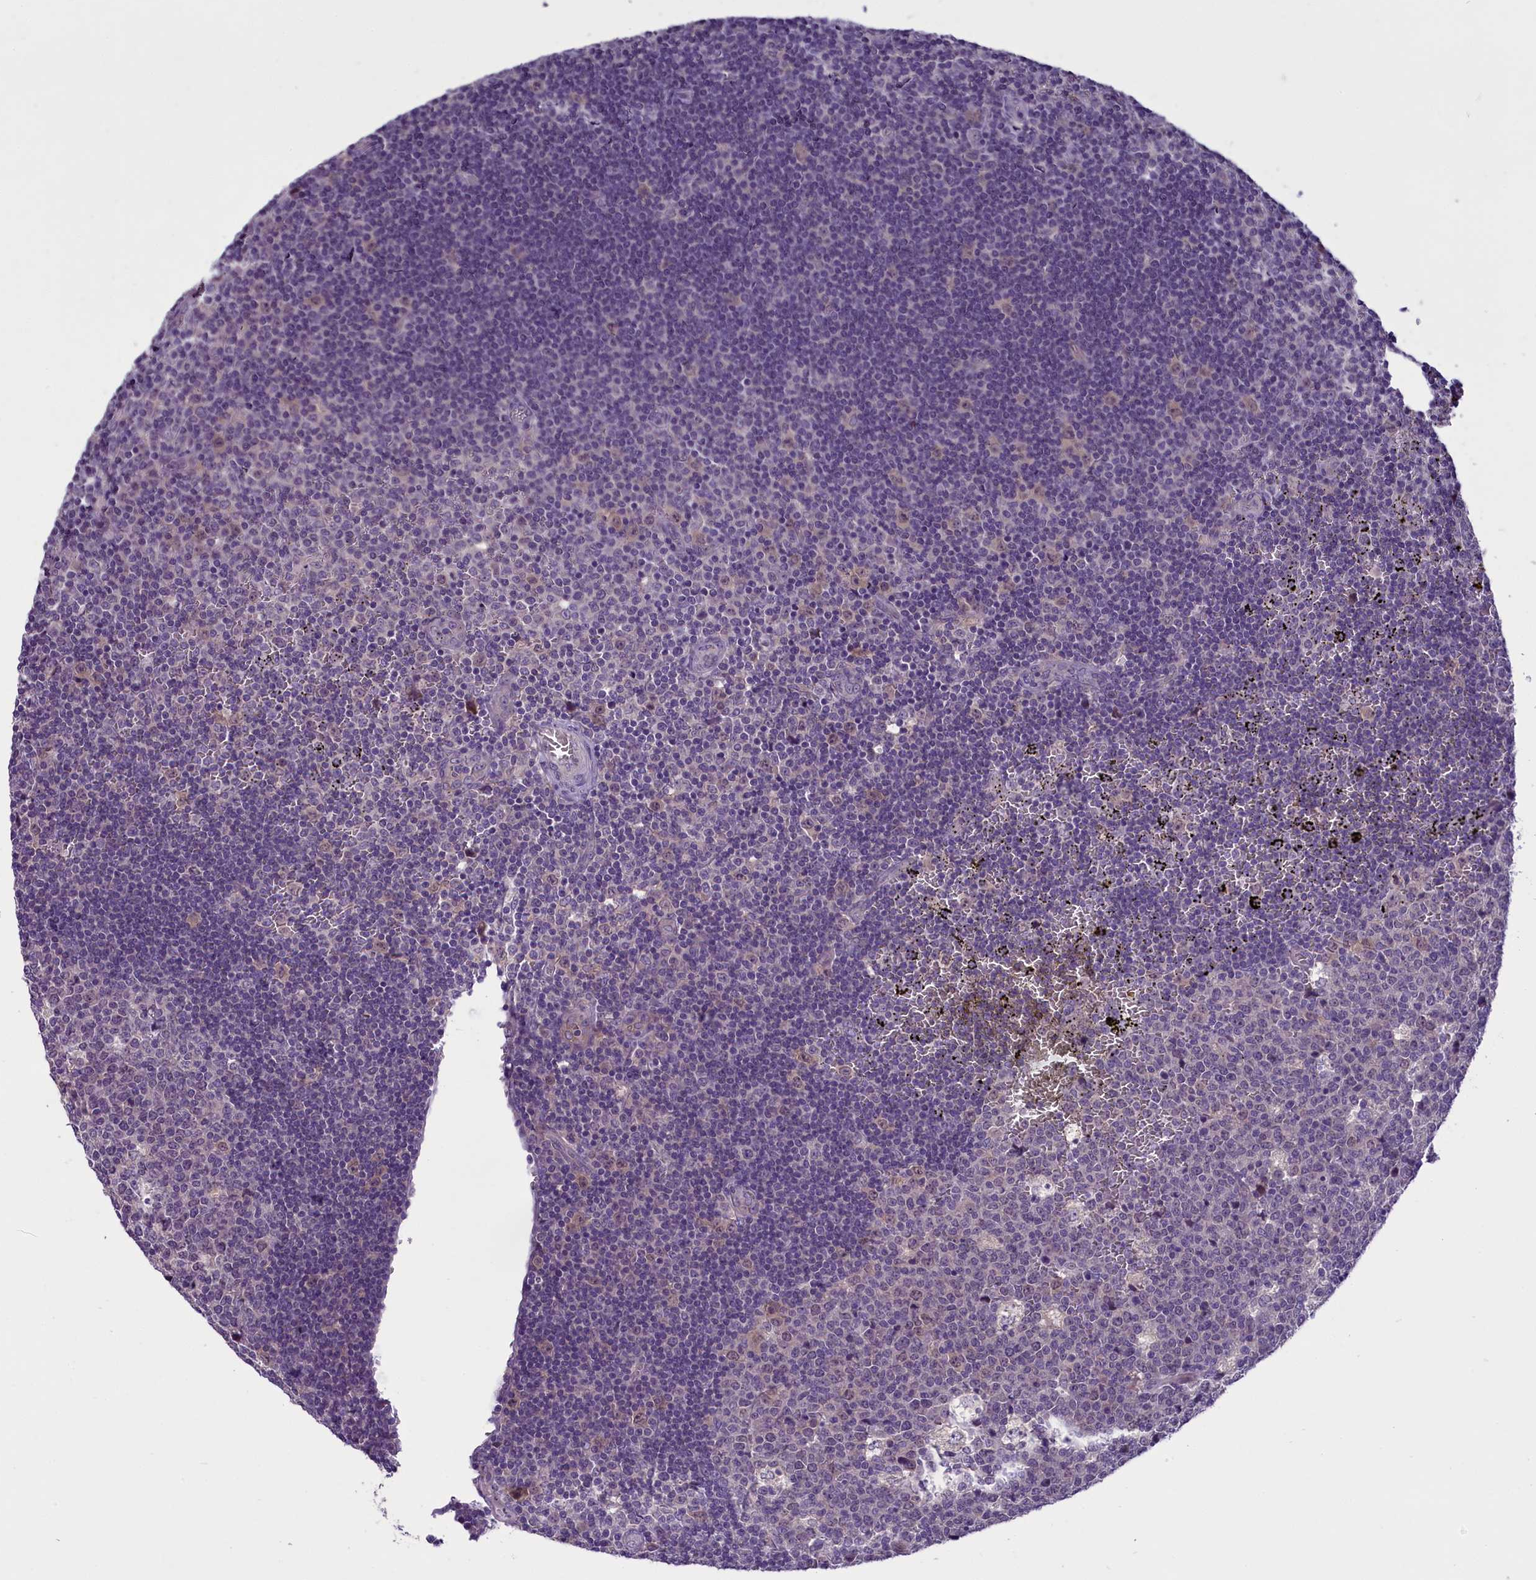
{"staining": {"intensity": "weak", "quantity": "<25%", "location": "nuclear"}, "tissue": "lymph node", "cell_type": "Germinal center cells", "image_type": "normal", "snomed": [{"axis": "morphology", "description": "Normal tissue, NOS"}, {"axis": "topography", "description": "Lymph node"}, {"axis": "topography", "description": "Salivary gland"}], "caption": "Immunohistochemistry photomicrograph of normal lymph node: lymph node stained with DAB (3,3'-diaminobenzidine) demonstrates no significant protein staining in germinal center cells.", "gene": "ENPP6", "patient": {"sex": "male", "age": 8}}